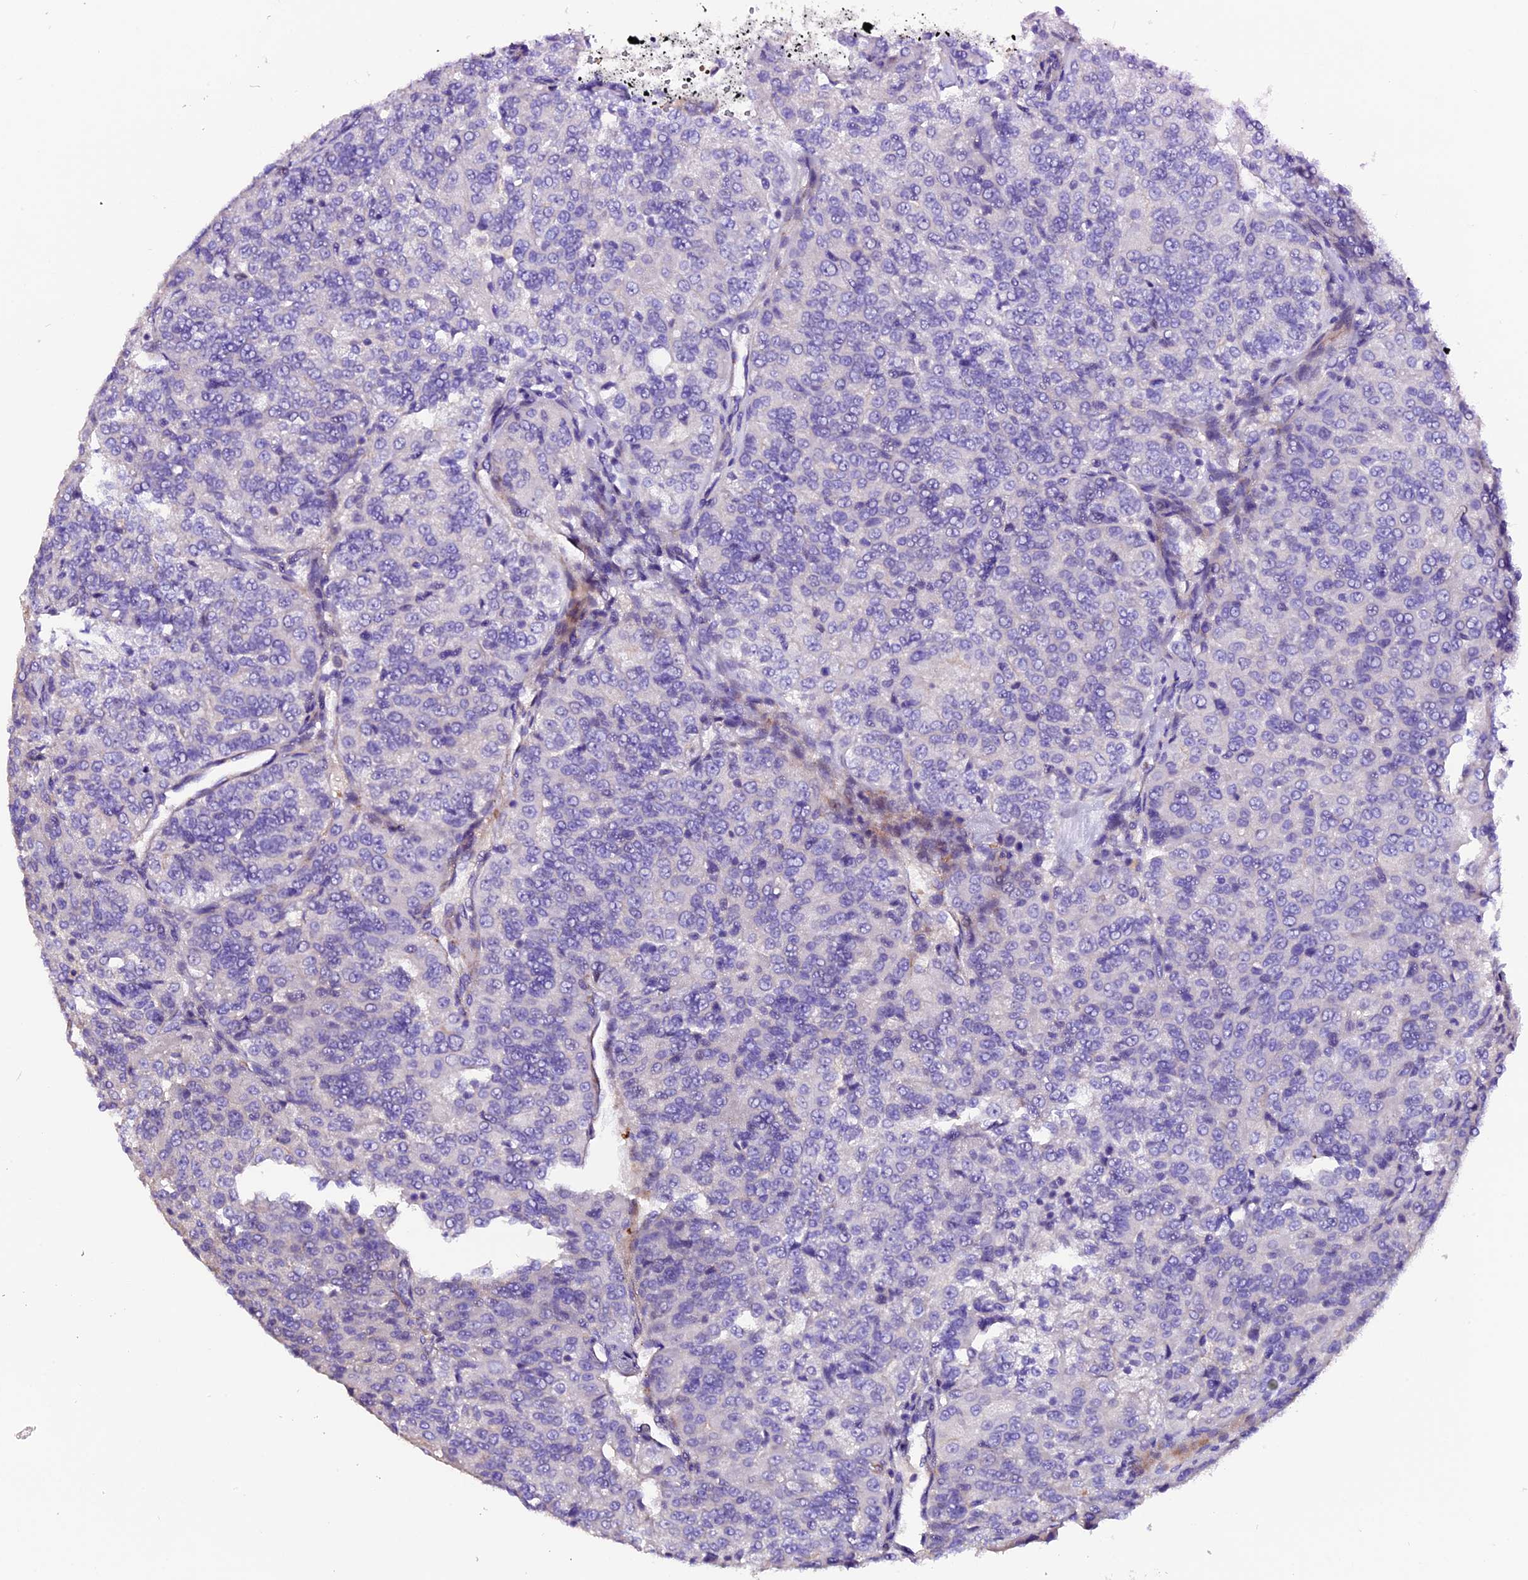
{"staining": {"intensity": "negative", "quantity": "none", "location": "none"}, "tissue": "renal cancer", "cell_type": "Tumor cells", "image_type": "cancer", "snomed": [{"axis": "morphology", "description": "Adenocarcinoma, NOS"}, {"axis": "topography", "description": "Kidney"}], "caption": "Immunohistochemistry (IHC) histopathology image of neoplastic tissue: adenocarcinoma (renal) stained with DAB demonstrates no significant protein staining in tumor cells. (Brightfield microscopy of DAB (3,3'-diaminobenzidine) immunohistochemistry (IHC) at high magnification).", "gene": "MEX3B", "patient": {"sex": "female", "age": 63}}